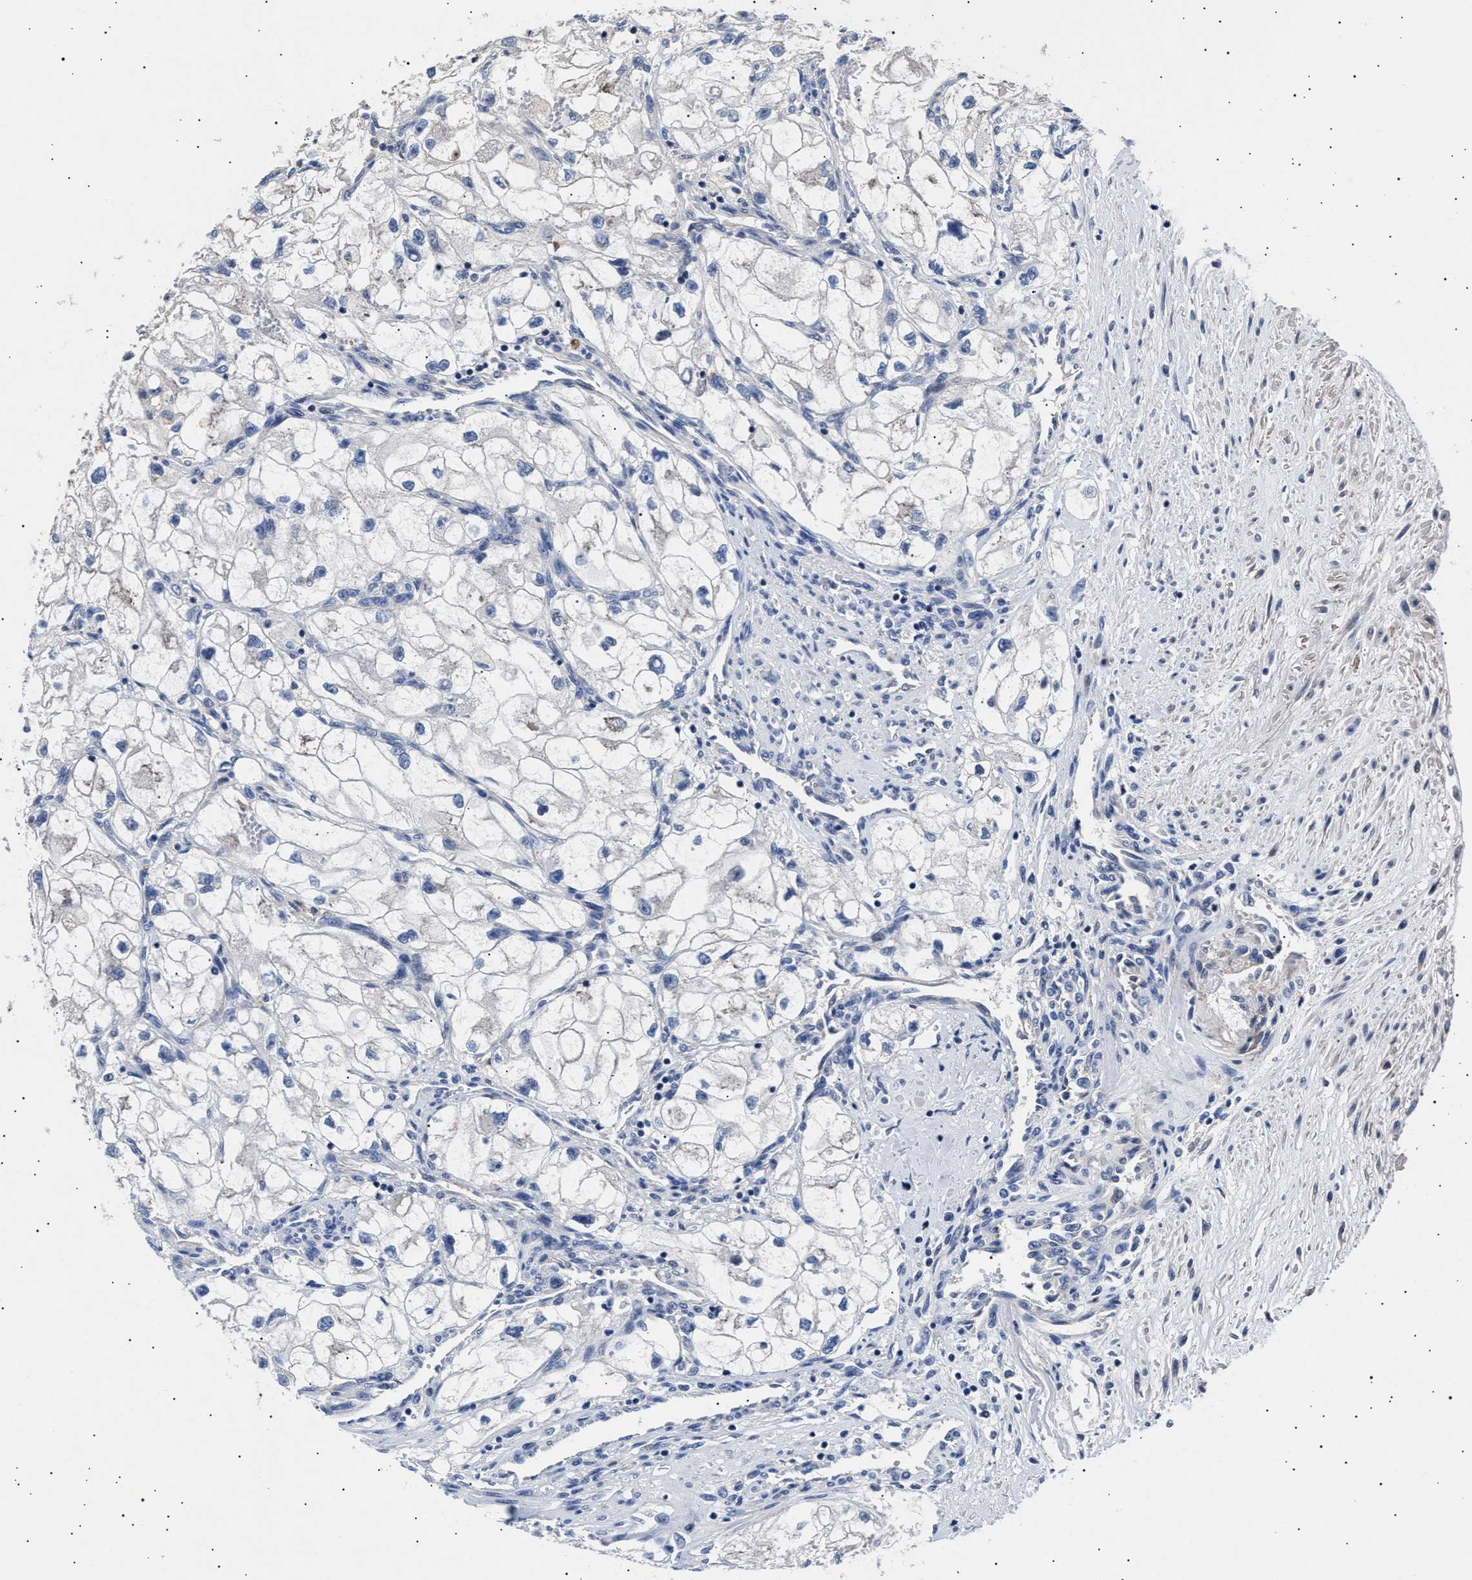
{"staining": {"intensity": "negative", "quantity": "none", "location": "none"}, "tissue": "renal cancer", "cell_type": "Tumor cells", "image_type": "cancer", "snomed": [{"axis": "morphology", "description": "Adenocarcinoma, NOS"}, {"axis": "topography", "description": "Kidney"}], "caption": "Tumor cells are negative for brown protein staining in renal cancer.", "gene": "HEMGN", "patient": {"sex": "female", "age": 70}}